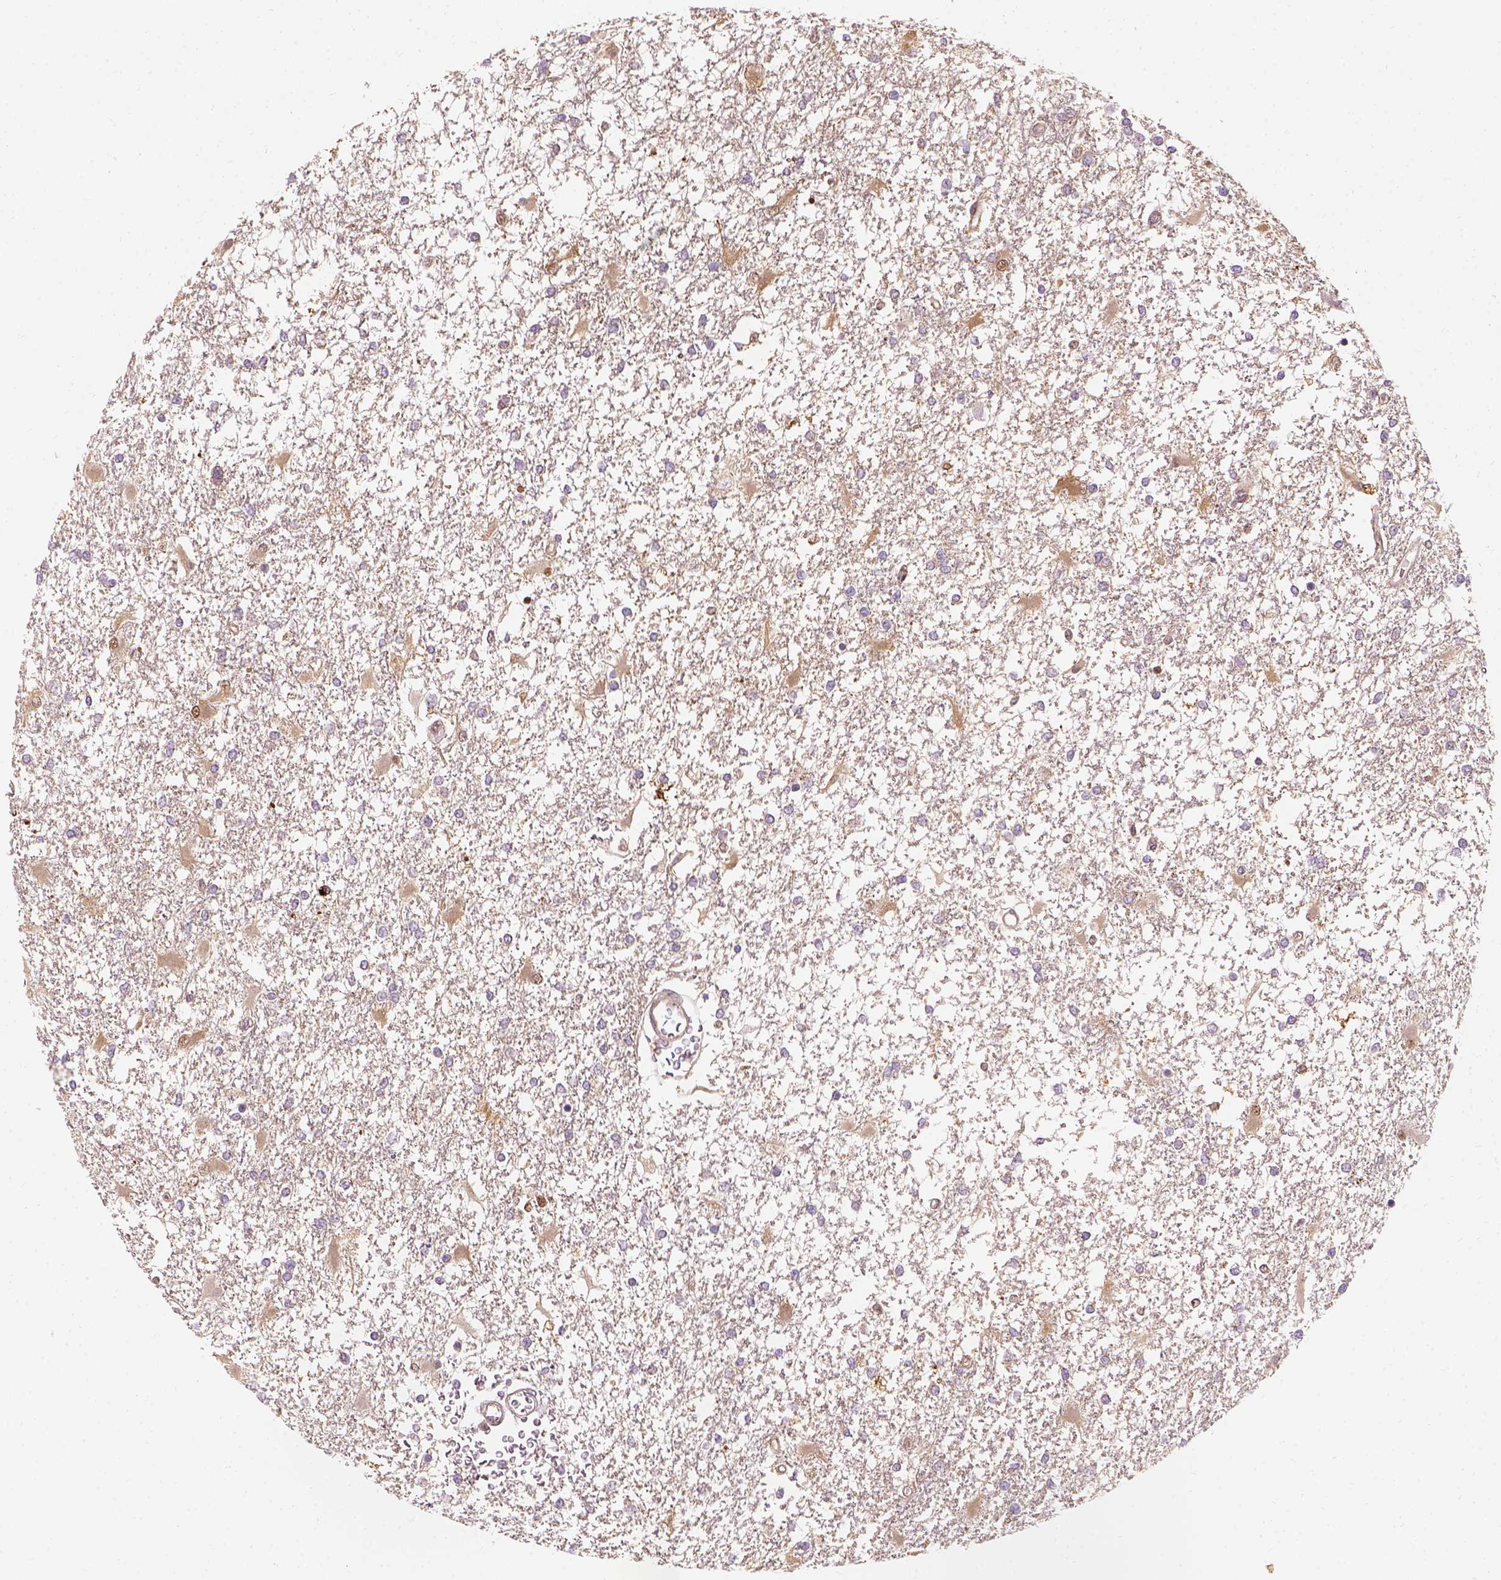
{"staining": {"intensity": "negative", "quantity": "none", "location": "none"}, "tissue": "glioma", "cell_type": "Tumor cells", "image_type": "cancer", "snomed": [{"axis": "morphology", "description": "Glioma, malignant, High grade"}, {"axis": "topography", "description": "Cerebral cortex"}], "caption": "An IHC photomicrograph of malignant glioma (high-grade) is shown. There is no staining in tumor cells of malignant glioma (high-grade).", "gene": "SQSTM1", "patient": {"sex": "male", "age": 79}}